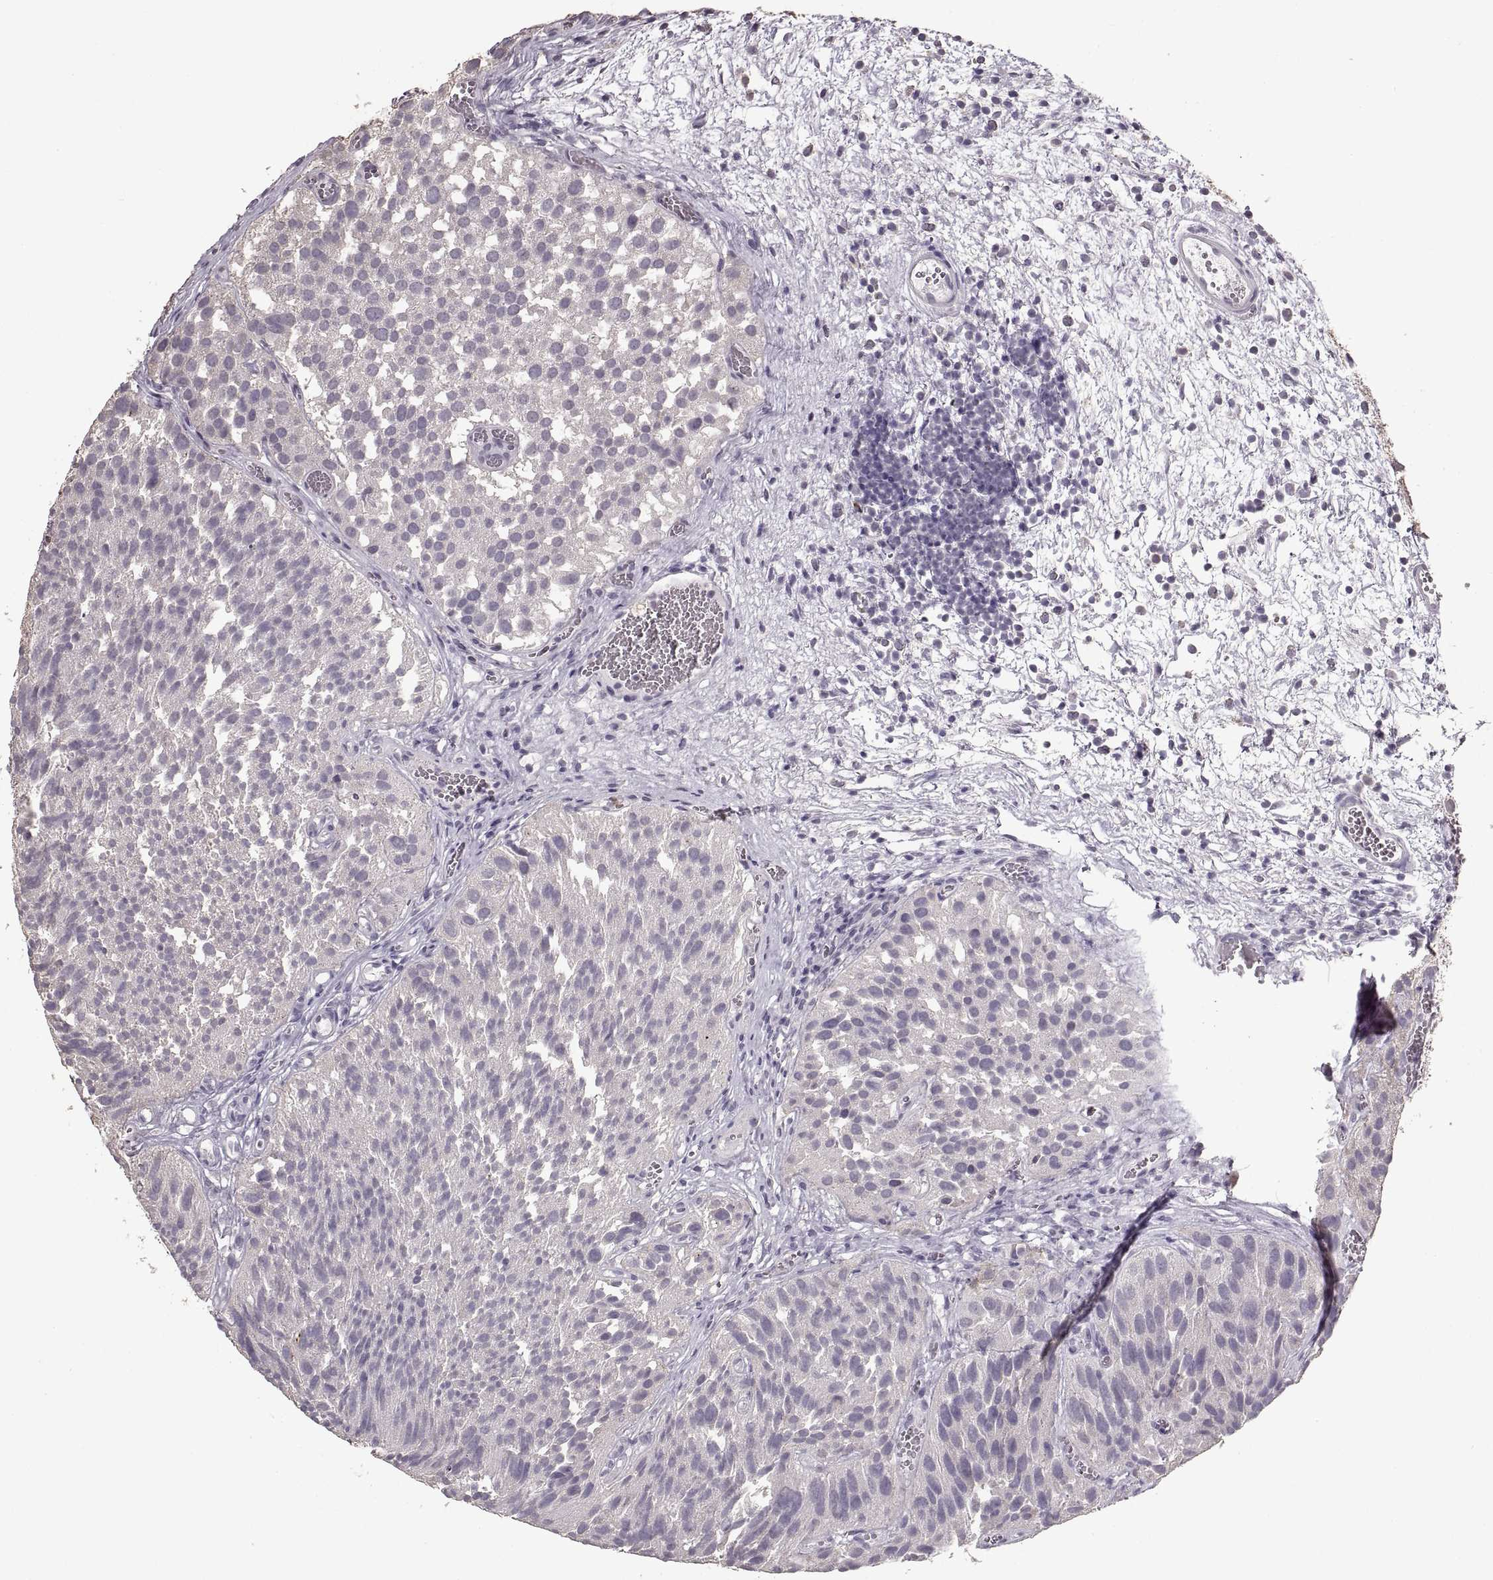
{"staining": {"intensity": "negative", "quantity": "none", "location": "none"}, "tissue": "urothelial cancer", "cell_type": "Tumor cells", "image_type": "cancer", "snomed": [{"axis": "morphology", "description": "Urothelial carcinoma, Low grade"}, {"axis": "topography", "description": "Urinary bladder"}], "caption": "A photomicrograph of human low-grade urothelial carcinoma is negative for staining in tumor cells.", "gene": "PALS1", "patient": {"sex": "female", "age": 69}}